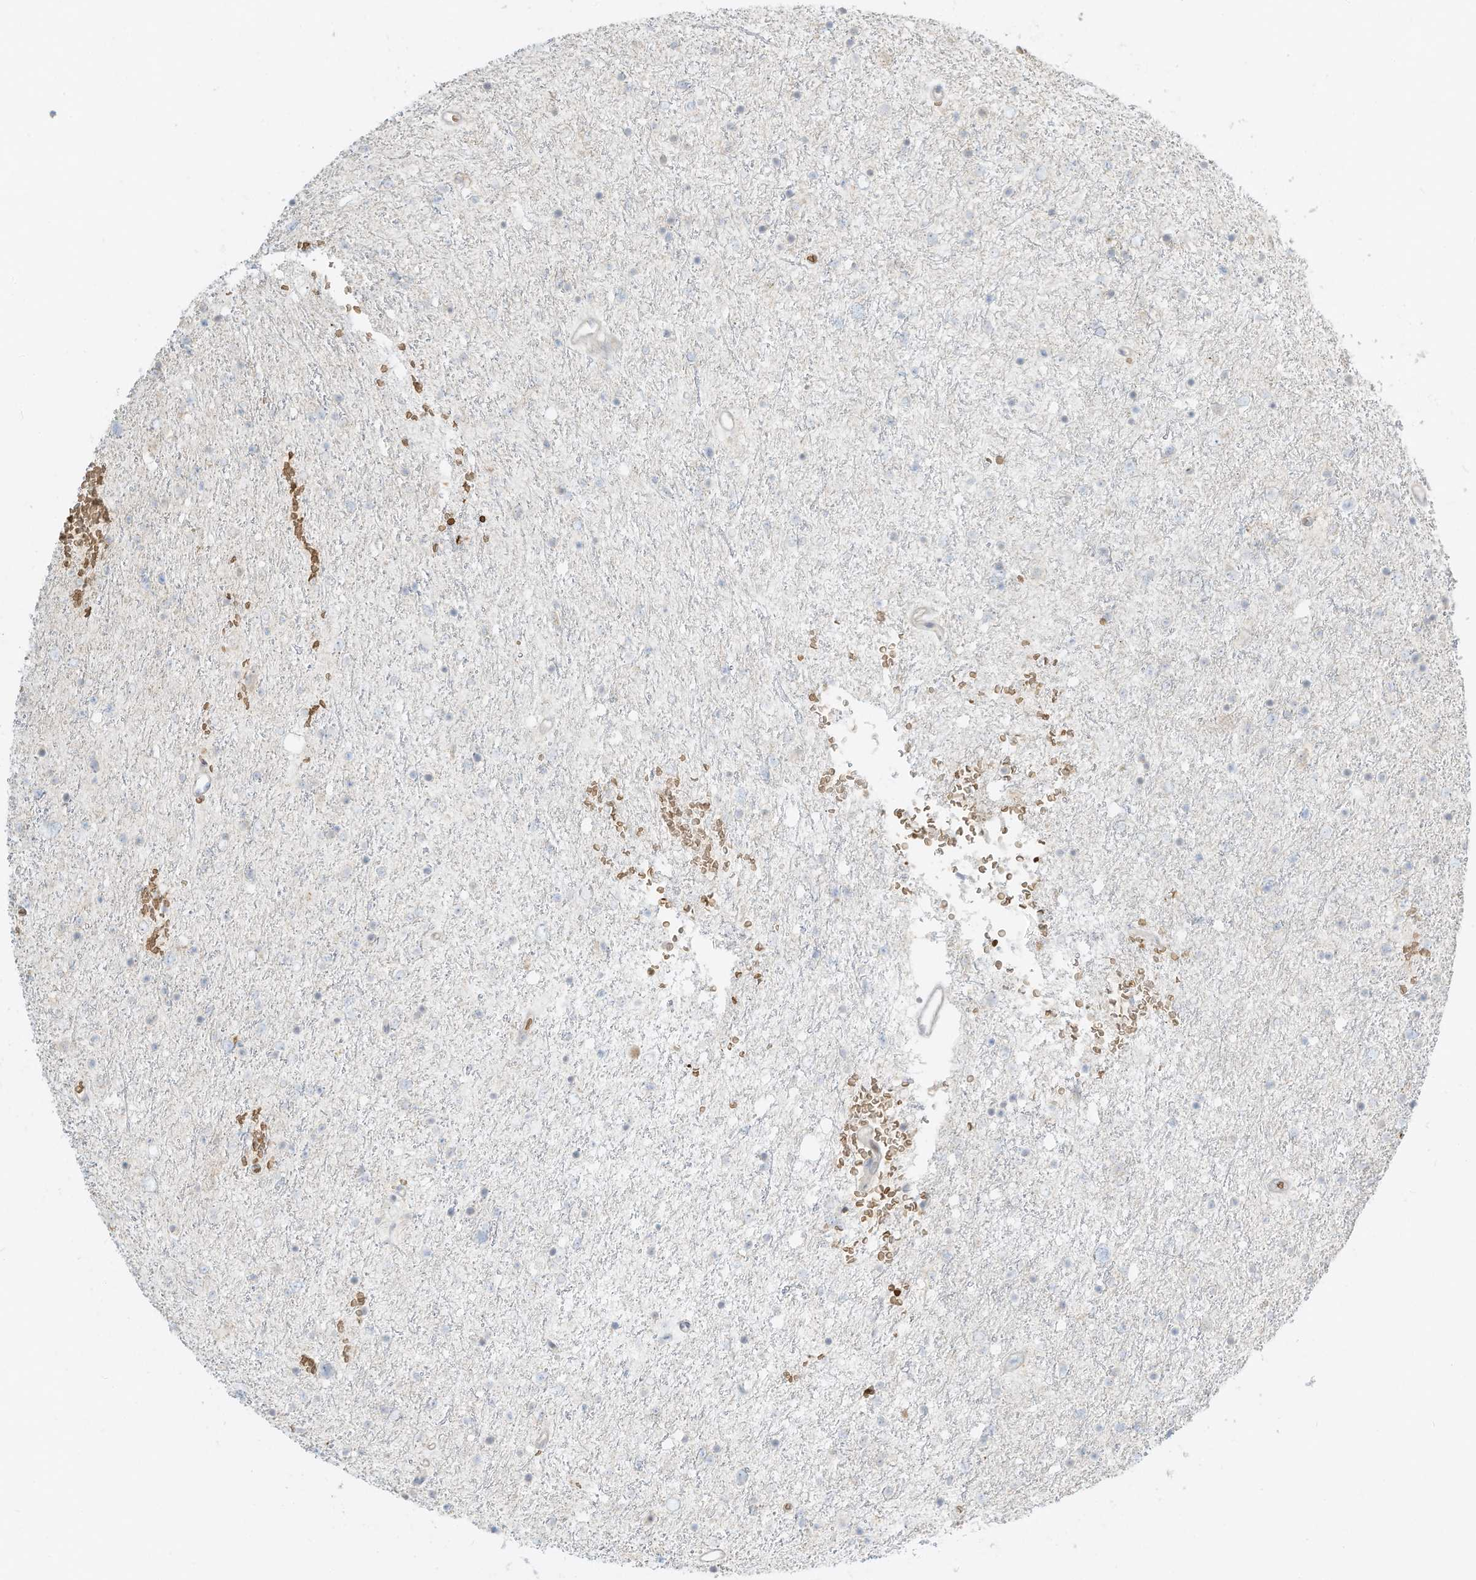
{"staining": {"intensity": "negative", "quantity": "none", "location": "none"}, "tissue": "glioma", "cell_type": "Tumor cells", "image_type": "cancer", "snomed": [{"axis": "morphology", "description": "Glioma, malignant, Low grade"}, {"axis": "topography", "description": "Brain"}], "caption": "Immunohistochemistry (IHC) histopathology image of neoplastic tissue: malignant glioma (low-grade) stained with DAB reveals no significant protein positivity in tumor cells.", "gene": "OFD1", "patient": {"sex": "female", "age": 37}}